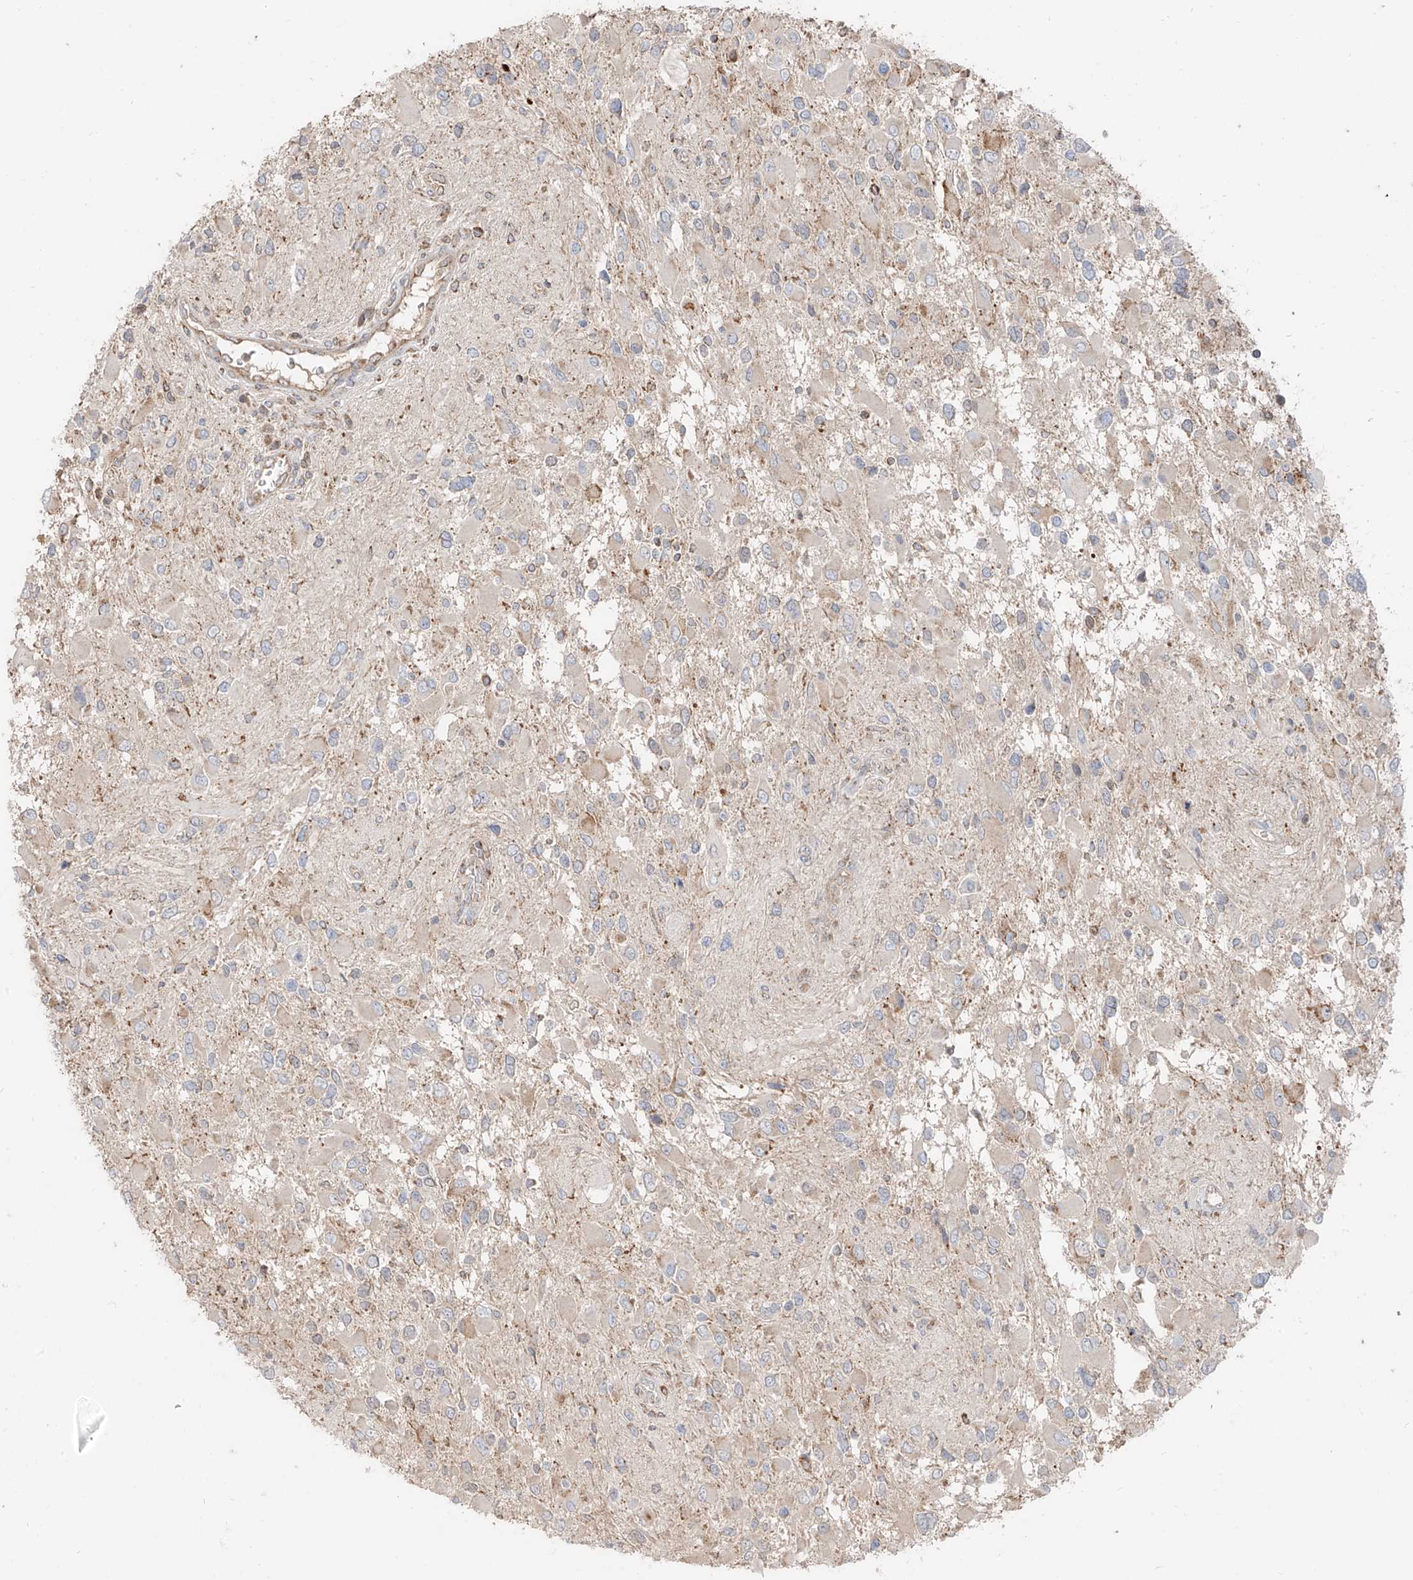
{"staining": {"intensity": "negative", "quantity": "none", "location": "none"}, "tissue": "glioma", "cell_type": "Tumor cells", "image_type": "cancer", "snomed": [{"axis": "morphology", "description": "Glioma, malignant, High grade"}, {"axis": "topography", "description": "Brain"}], "caption": "Immunohistochemistry (IHC) of glioma displays no expression in tumor cells.", "gene": "ETHE1", "patient": {"sex": "male", "age": 53}}